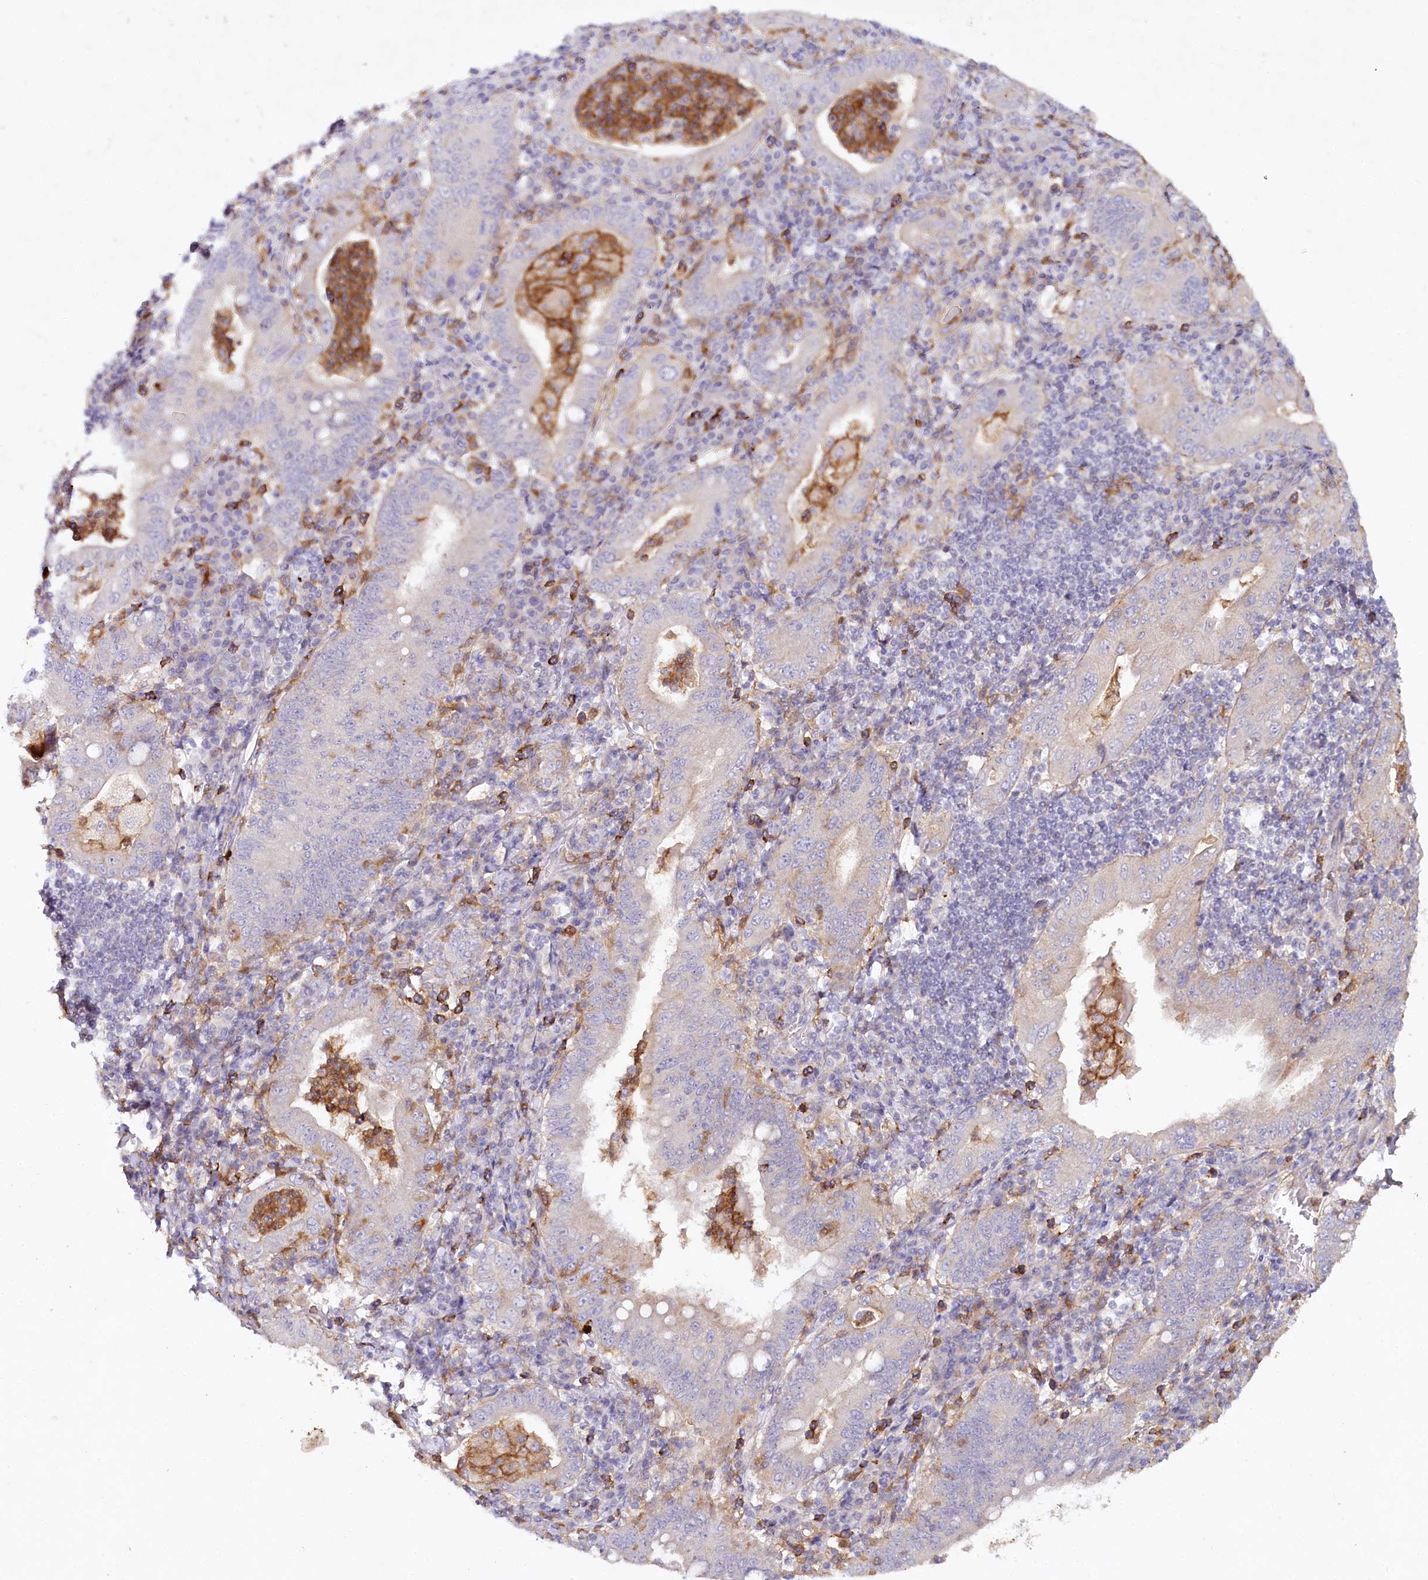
{"staining": {"intensity": "negative", "quantity": "none", "location": "none"}, "tissue": "stomach cancer", "cell_type": "Tumor cells", "image_type": "cancer", "snomed": [{"axis": "morphology", "description": "Normal tissue, NOS"}, {"axis": "morphology", "description": "Adenocarcinoma, NOS"}, {"axis": "topography", "description": "Esophagus"}, {"axis": "topography", "description": "Stomach, upper"}, {"axis": "topography", "description": "Peripheral nerve tissue"}], "caption": "DAB (3,3'-diaminobenzidine) immunohistochemical staining of stomach cancer demonstrates no significant positivity in tumor cells.", "gene": "ALDH3B1", "patient": {"sex": "male", "age": 62}}